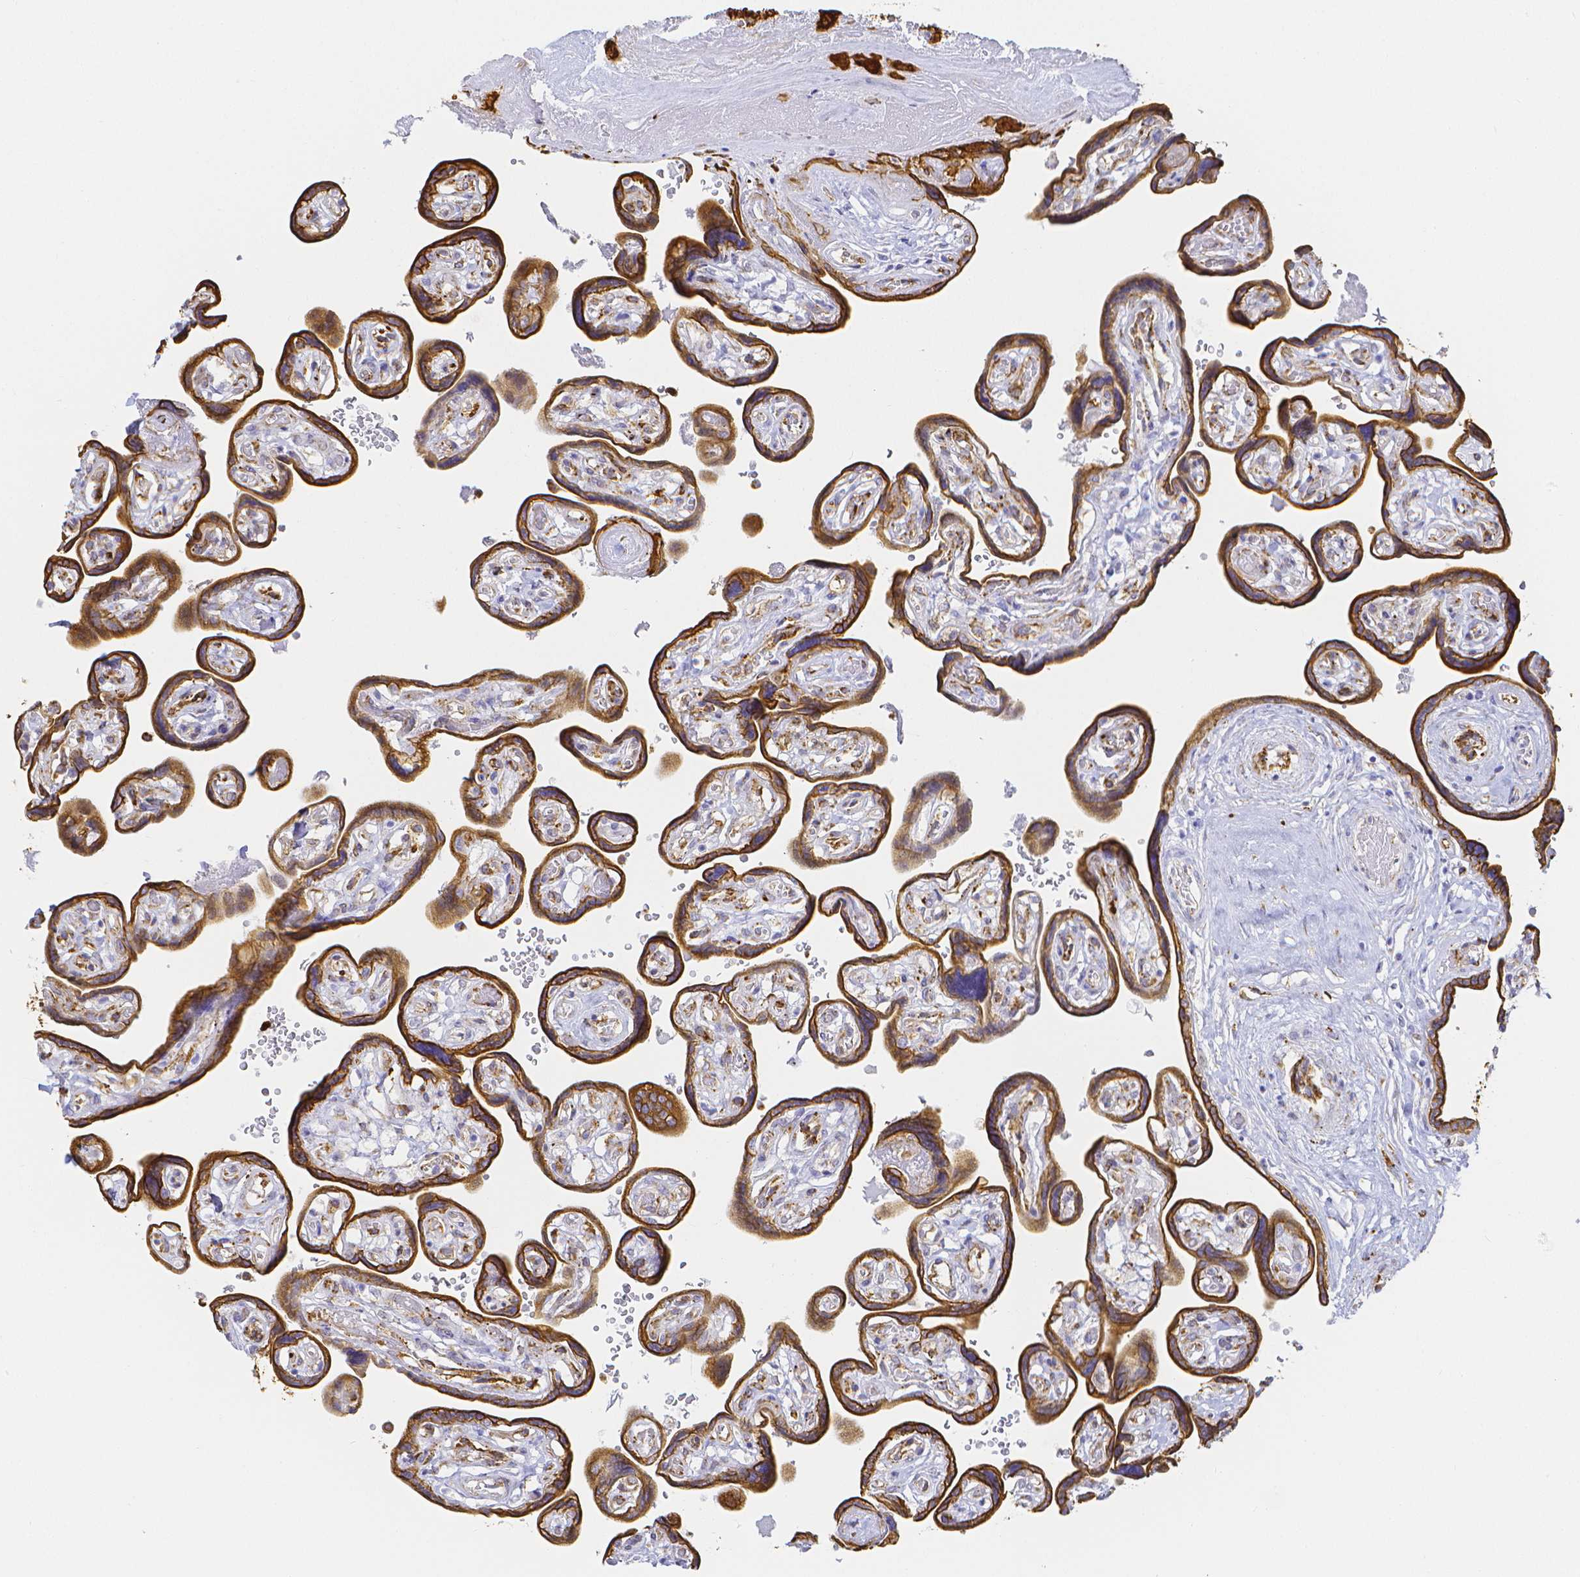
{"staining": {"intensity": "strong", "quantity": ">75%", "location": "cytoplasmic/membranous"}, "tissue": "placenta", "cell_type": "Trophoblastic cells", "image_type": "normal", "snomed": [{"axis": "morphology", "description": "Normal tissue, NOS"}, {"axis": "topography", "description": "Placenta"}], "caption": "Immunohistochemistry (DAB (3,3'-diaminobenzidine)) staining of unremarkable placenta reveals strong cytoplasmic/membranous protein expression in about >75% of trophoblastic cells.", "gene": "SMURF1", "patient": {"sex": "female", "age": 32}}